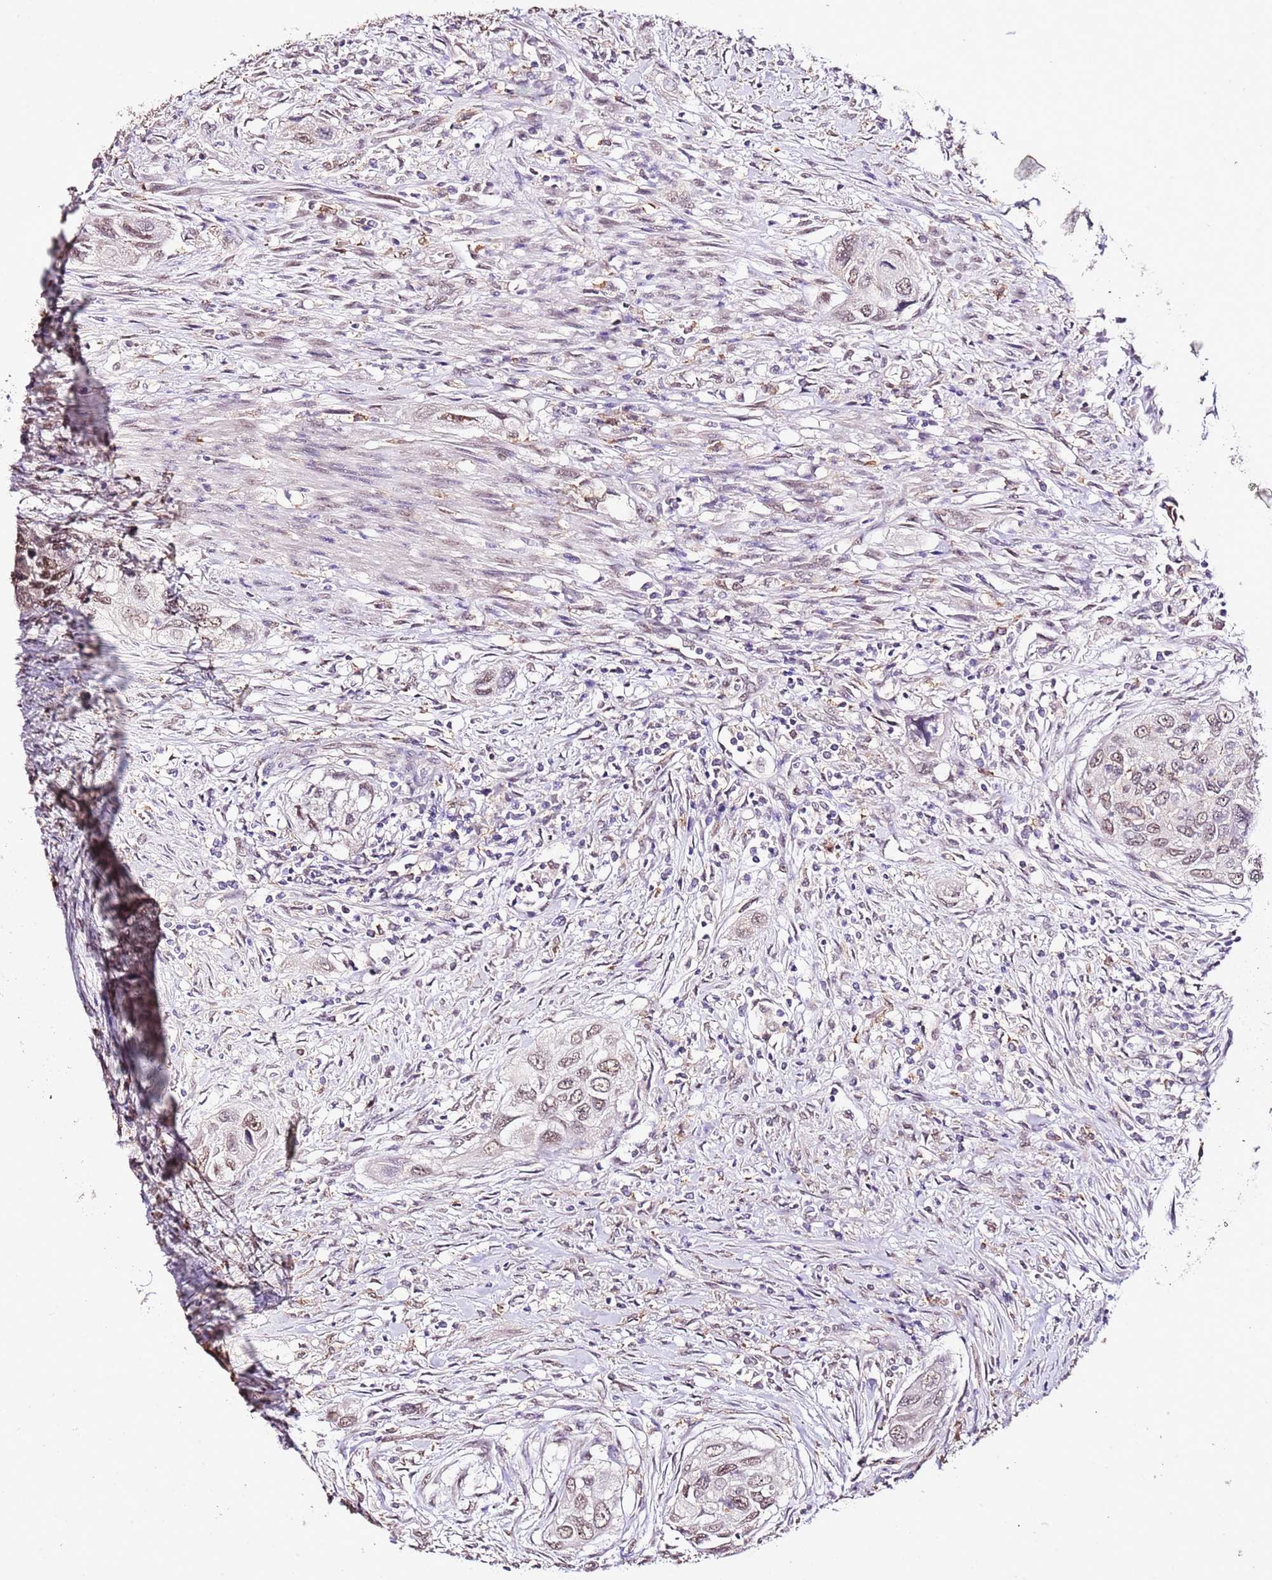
{"staining": {"intensity": "weak", "quantity": ">75%", "location": "nuclear"}, "tissue": "urothelial cancer", "cell_type": "Tumor cells", "image_type": "cancer", "snomed": [{"axis": "morphology", "description": "Urothelial carcinoma, High grade"}, {"axis": "topography", "description": "Urinary bladder"}], "caption": "Urothelial carcinoma (high-grade) was stained to show a protein in brown. There is low levels of weak nuclear staining in about >75% of tumor cells. (DAB IHC, brown staining for protein, blue staining for nuclei).", "gene": "IZUMO4", "patient": {"sex": "female", "age": 60}}